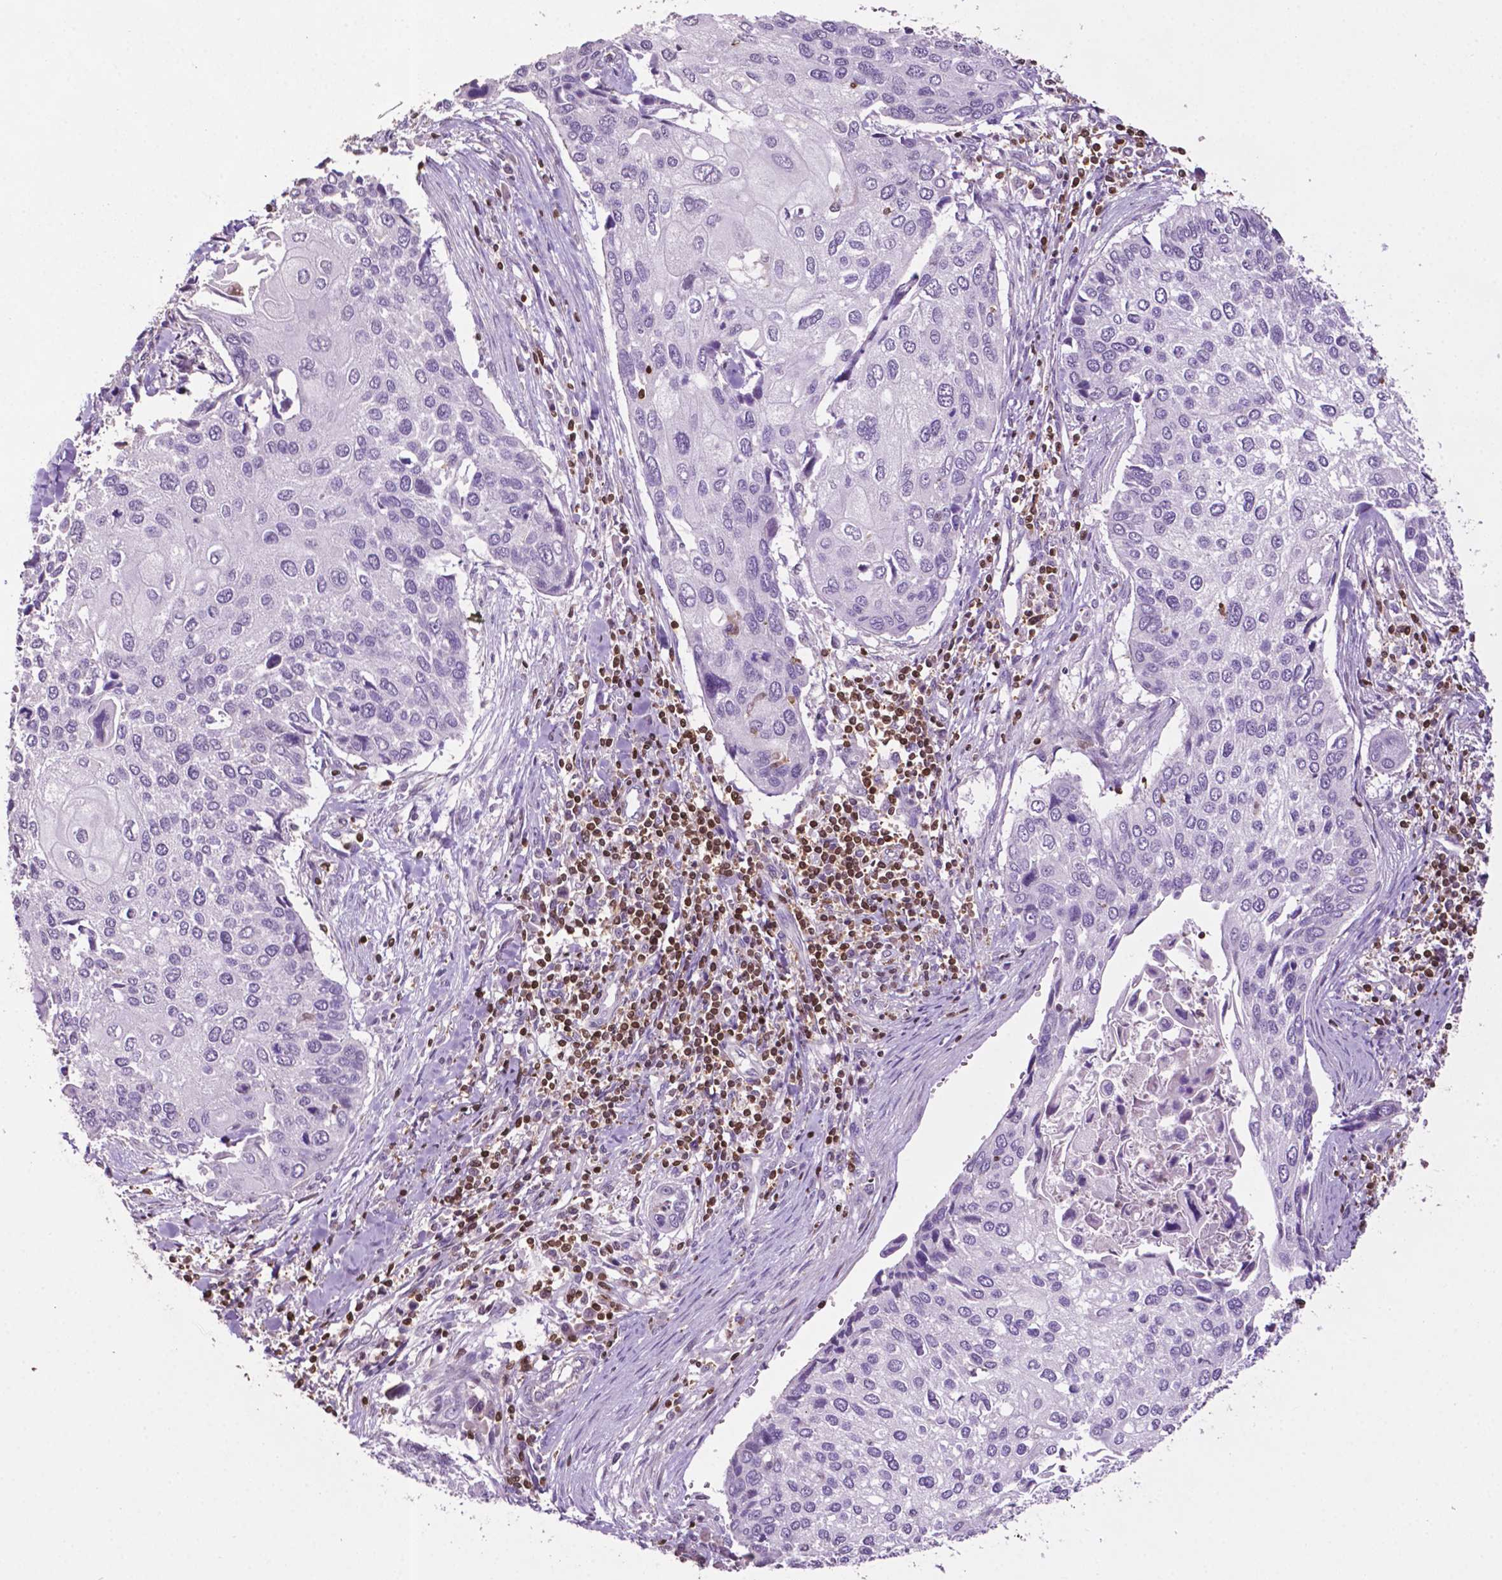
{"staining": {"intensity": "negative", "quantity": "none", "location": "none"}, "tissue": "lung cancer", "cell_type": "Tumor cells", "image_type": "cancer", "snomed": [{"axis": "morphology", "description": "Squamous cell carcinoma, NOS"}, {"axis": "morphology", "description": "Squamous cell carcinoma, metastatic, NOS"}, {"axis": "topography", "description": "Lung"}], "caption": "Immunohistochemical staining of human lung cancer (squamous cell carcinoma) exhibits no significant expression in tumor cells.", "gene": "TBC1D10C", "patient": {"sex": "male", "age": 63}}